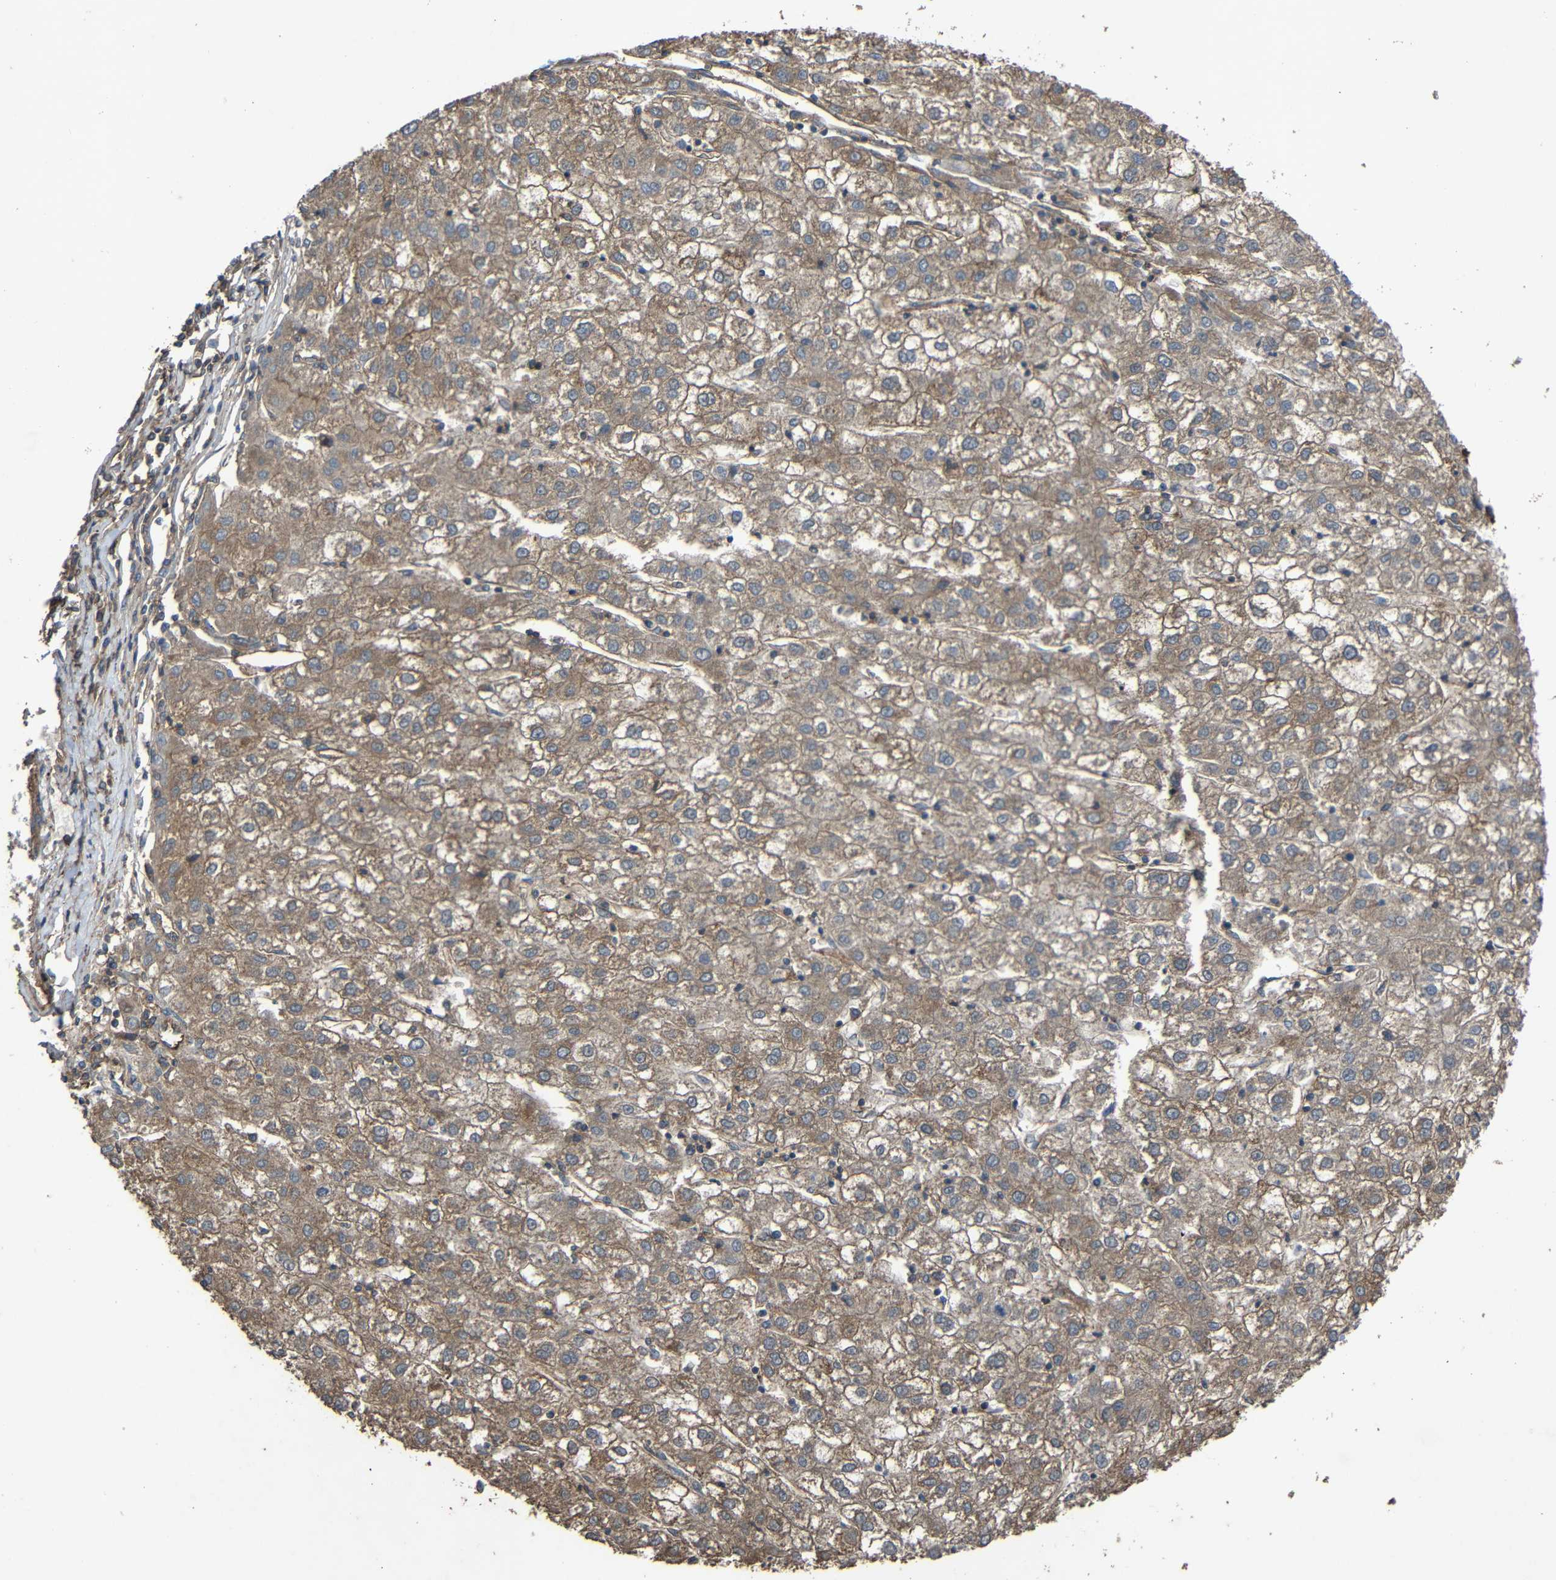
{"staining": {"intensity": "moderate", "quantity": ">75%", "location": "cytoplasmic/membranous"}, "tissue": "liver cancer", "cell_type": "Tumor cells", "image_type": "cancer", "snomed": [{"axis": "morphology", "description": "Carcinoma, Hepatocellular, NOS"}, {"axis": "topography", "description": "Liver"}], "caption": "Protein expression analysis of human liver cancer reveals moderate cytoplasmic/membranous positivity in approximately >75% of tumor cells.", "gene": "TREM2", "patient": {"sex": "male", "age": 72}}